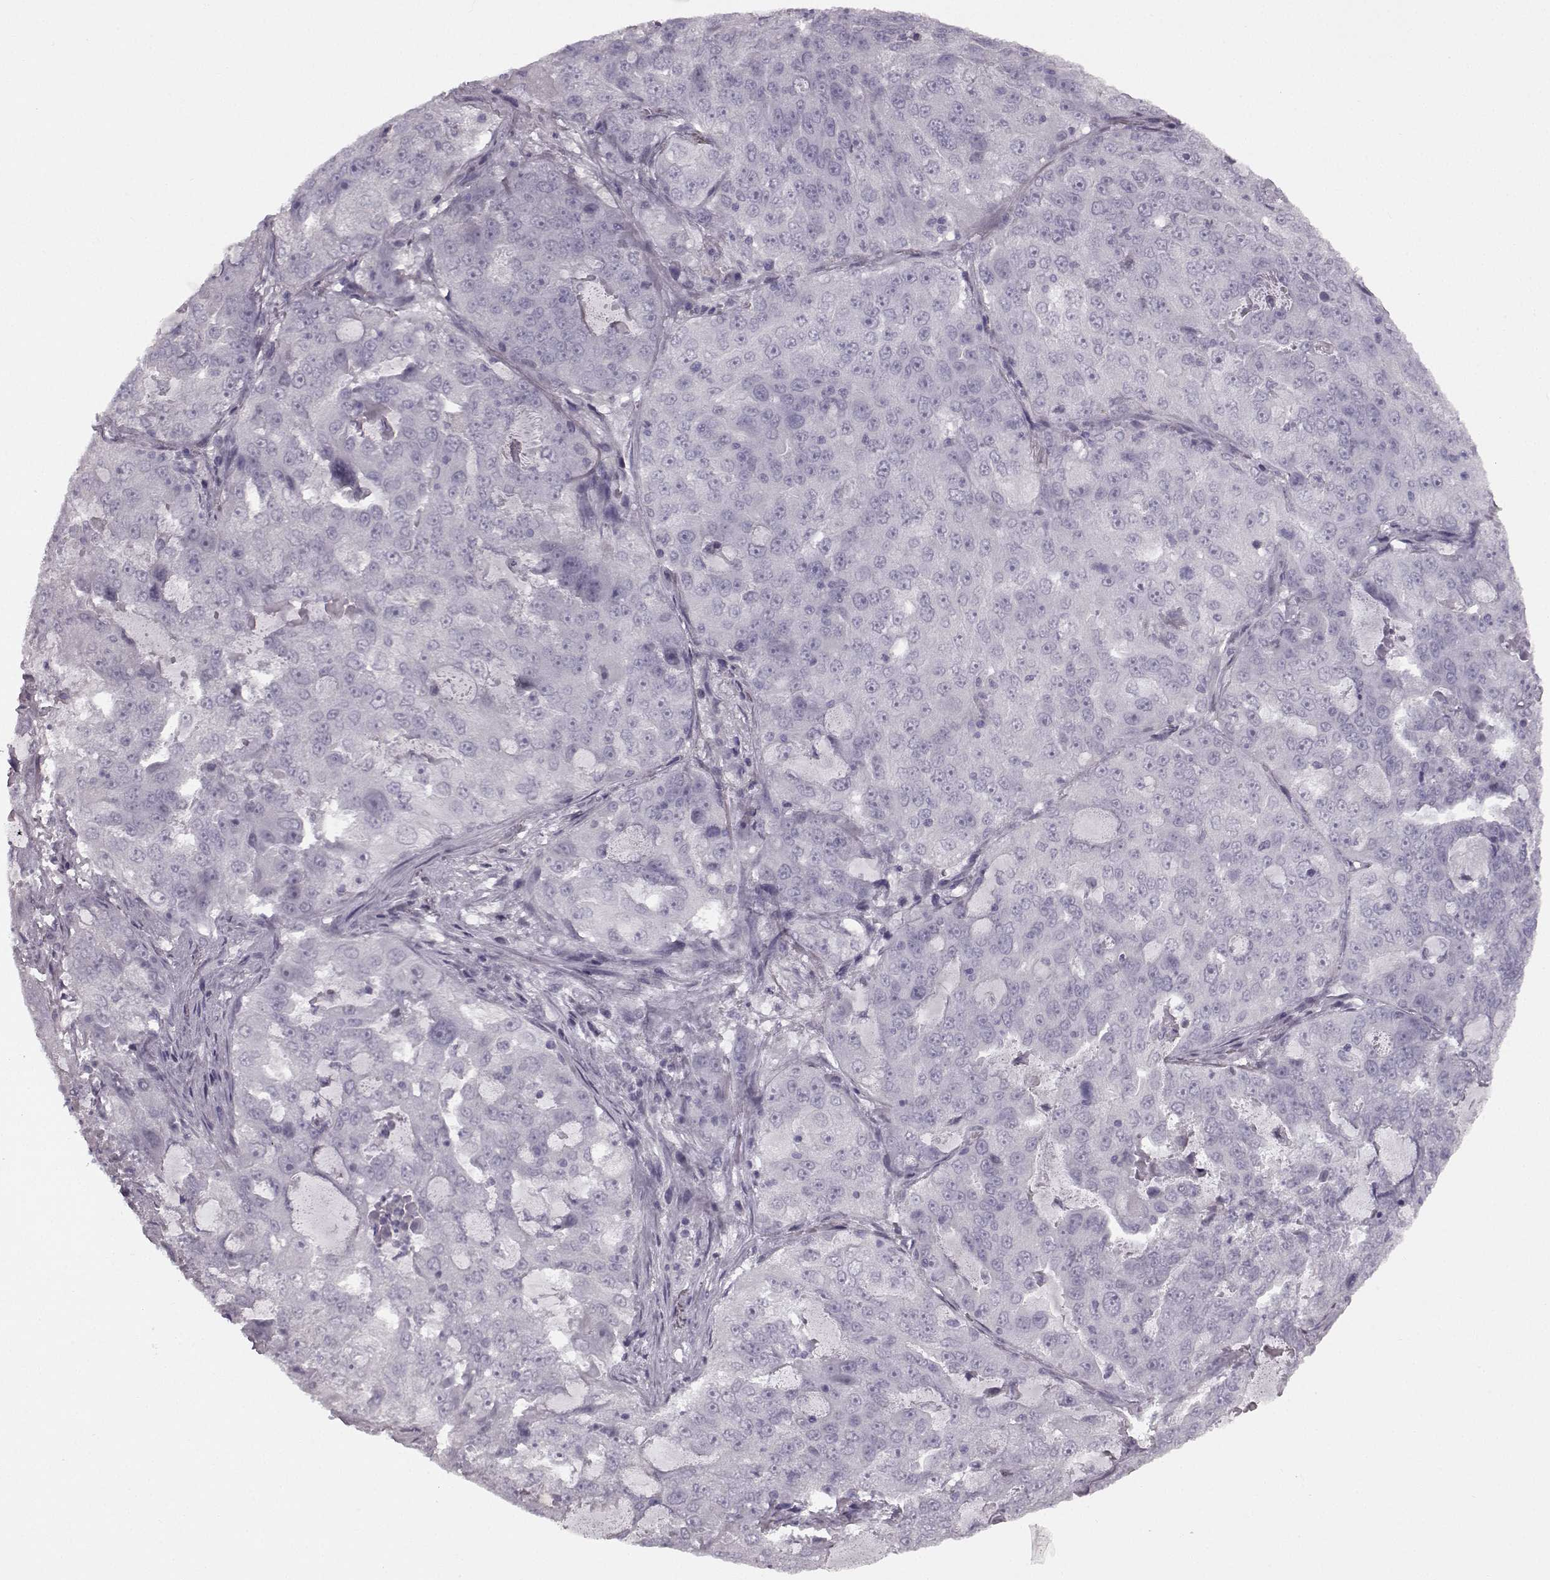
{"staining": {"intensity": "negative", "quantity": "none", "location": "none"}, "tissue": "lung cancer", "cell_type": "Tumor cells", "image_type": "cancer", "snomed": [{"axis": "morphology", "description": "Adenocarcinoma, NOS"}, {"axis": "topography", "description": "Lung"}], "caption": "Immunohistochemistry (IHC) of human adenocarcinoma (lung) demonstrates no positivity in tumor cells.", "gene": "SEMG2", "patient": {"sex": "female", "age": 61}}